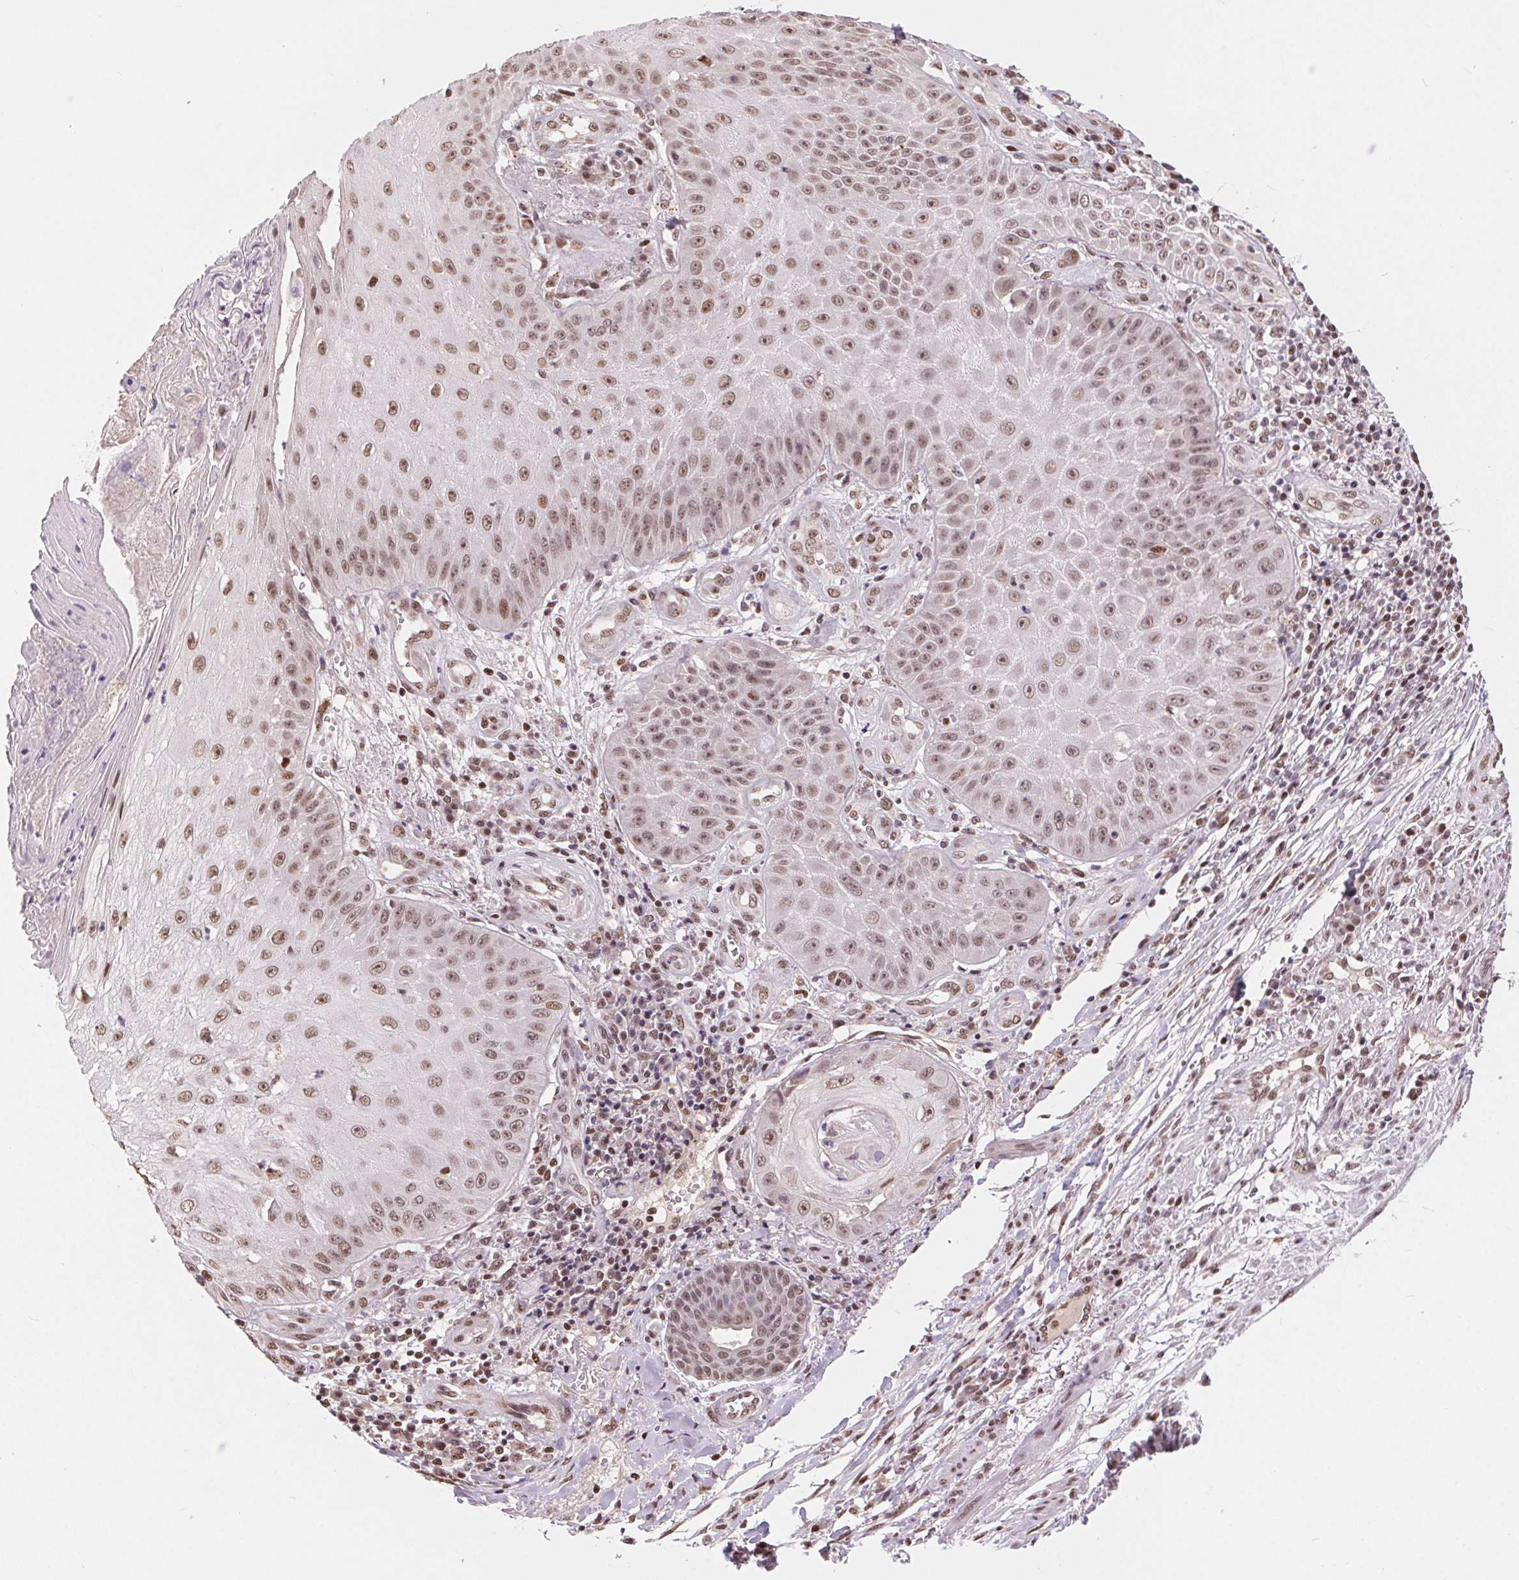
{"staining": {"intensity": "moderate", "quantity": ">75%", "location": "nuclear"}, "tissue": "skin cancer", "cell_type": "Tumor cells", "image_type": "cancer", "snomed": [{"axis": "morphology", "description": "Squamous cell carcinoma, NOS"}, {"axis": "topography", "description": "Skin"}], "caption": "Immunohistochemistry (DAB) staining of human skin squamous cell carcinoma exhibits moderate nuclear protein positivity in approximately >75% of tumor cells.", "gene": "RAD23A", "patient": {"sex": "male", "age": 70}}